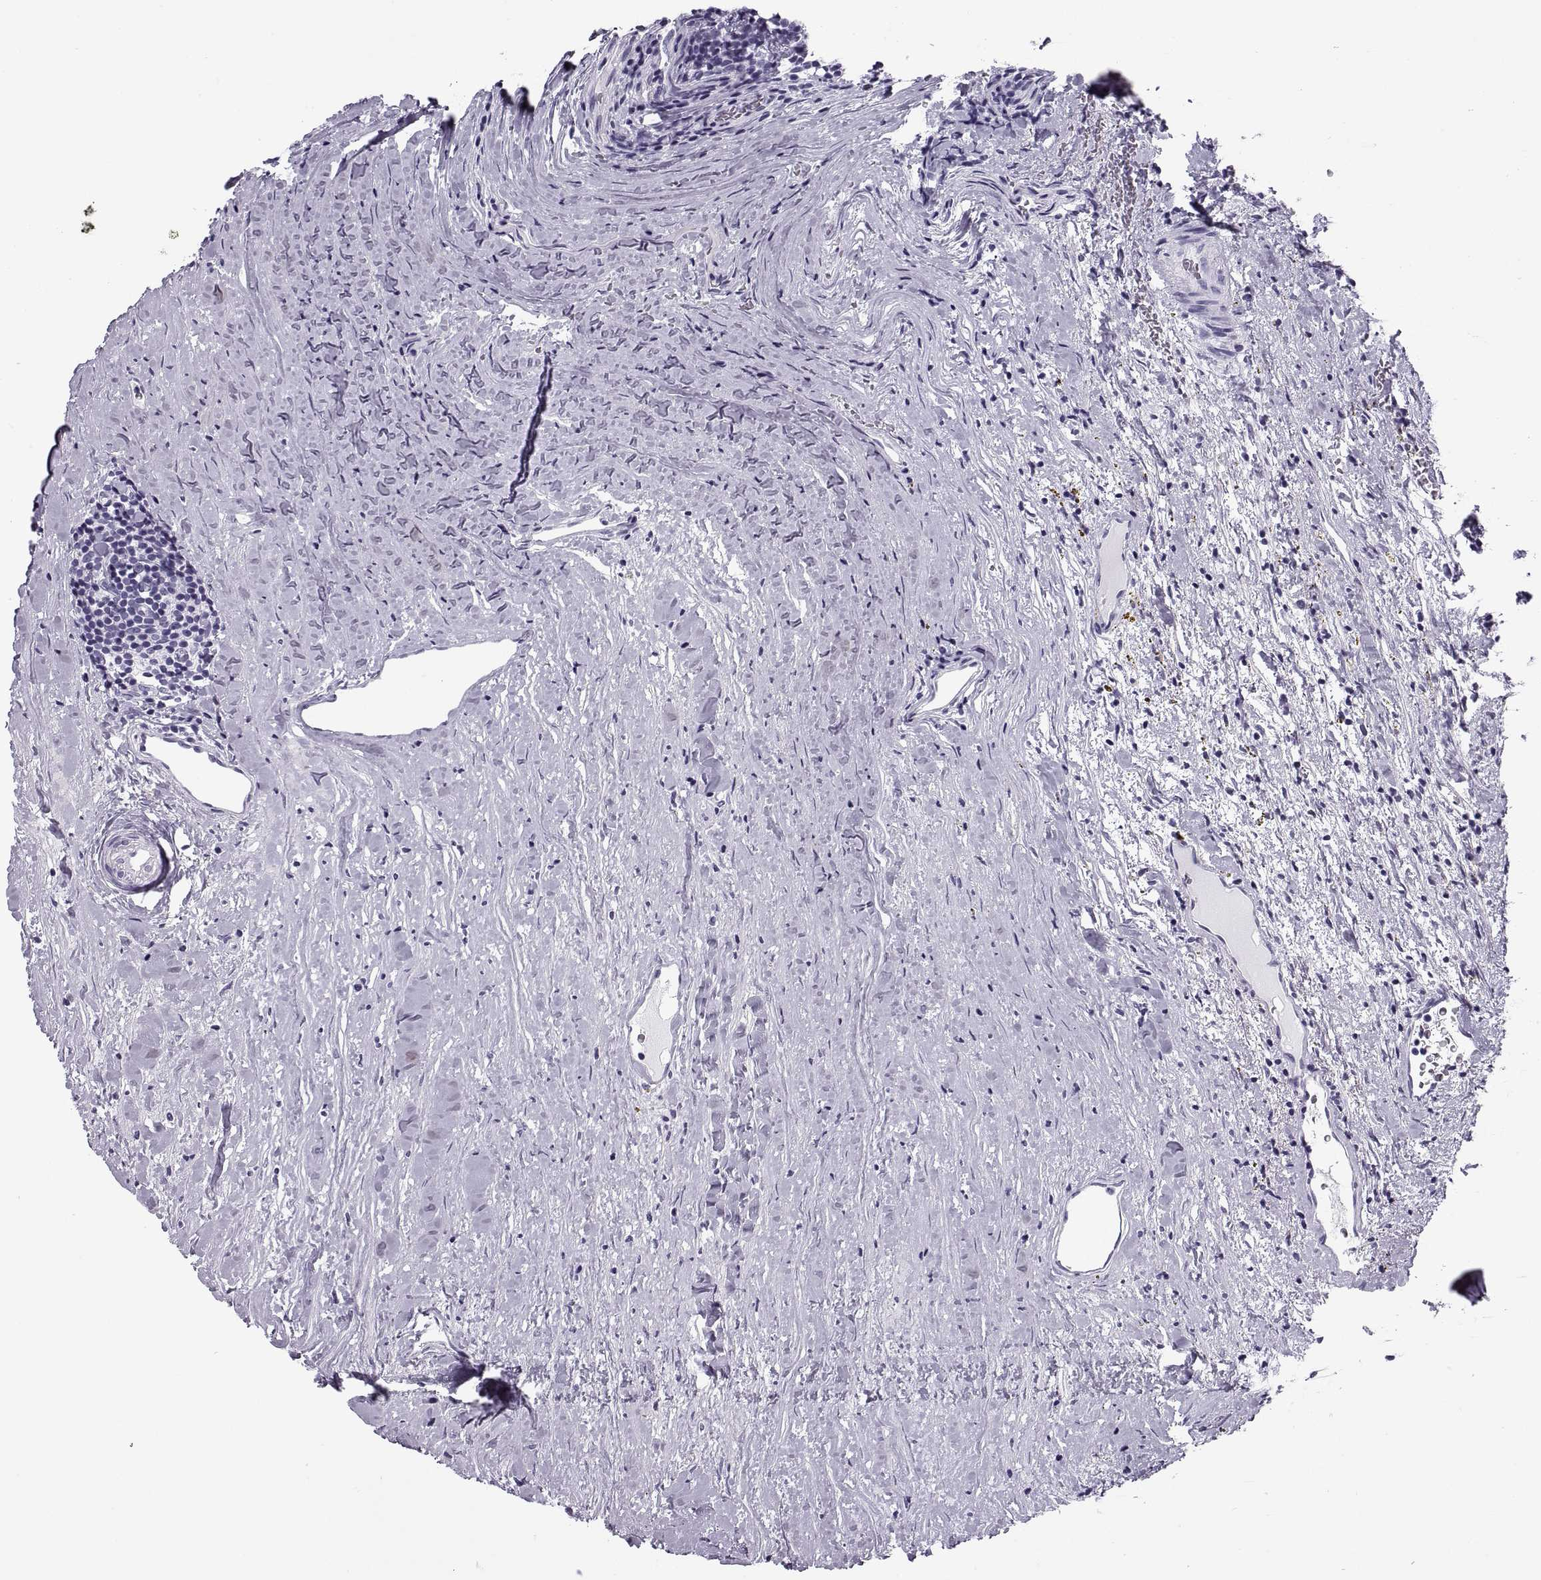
{"staining": {"intensity": "negative", "quantity": "none", "location": "none"}, "tissue": "renal cancer", "cell_type": "Tumor cells", "image_type": "cancer", "snomed": [{"axis": "morphology", "description": "Adenocarcinoma, NOS"}, {"axis": "topography", "description": "Kidney"}], "caption": "The immunohistochemistry (IHC) histopathology image has no significant expression in tumor cells of renal cancer (adenocarcinoma) tissue.", "gene": "RLBP1", "patient": {"sex": "female", "age": 67}}